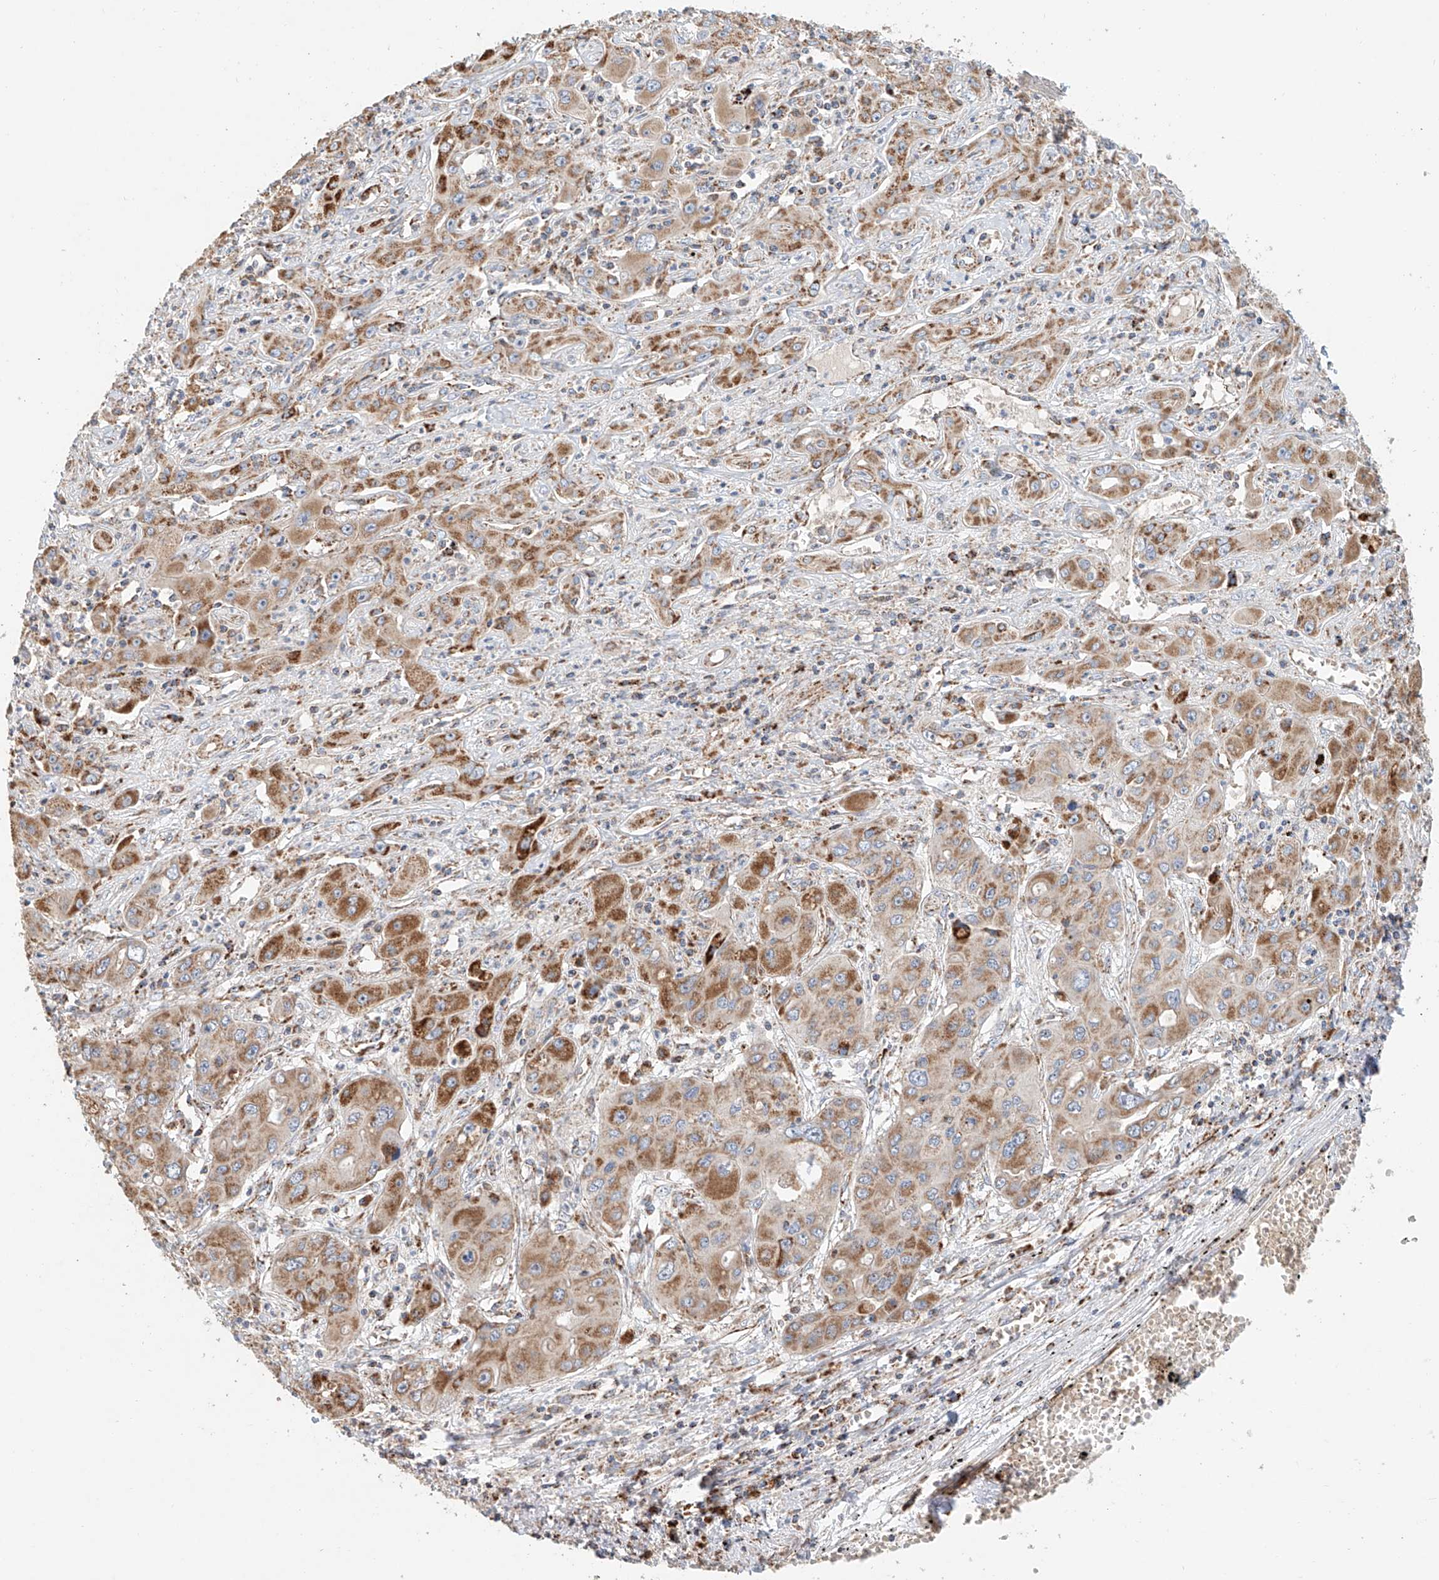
{"staining": {"intensity": "moderate", "quantity": ">75%", "location": "cytoplasmic/membranous"}, "tissue": "liver cancer", "cell_type": "Tumor cells", "image_type": "cancer", "snomed": [{"axis": "morphology", "description": "Cholangiocarcinoma"}, {"axis": "topography", "description": "Liver"}], "caption": "Immunohistochemical staining of human liver cholangiocarcinoma displays moderate cytoplasmic/membranous protein staining in about >75% of tumor cells. (IHC, brightfield microscopy, high magnification).", "gene": "MCL1", "patient": {"sex": "male", "age": 67}}